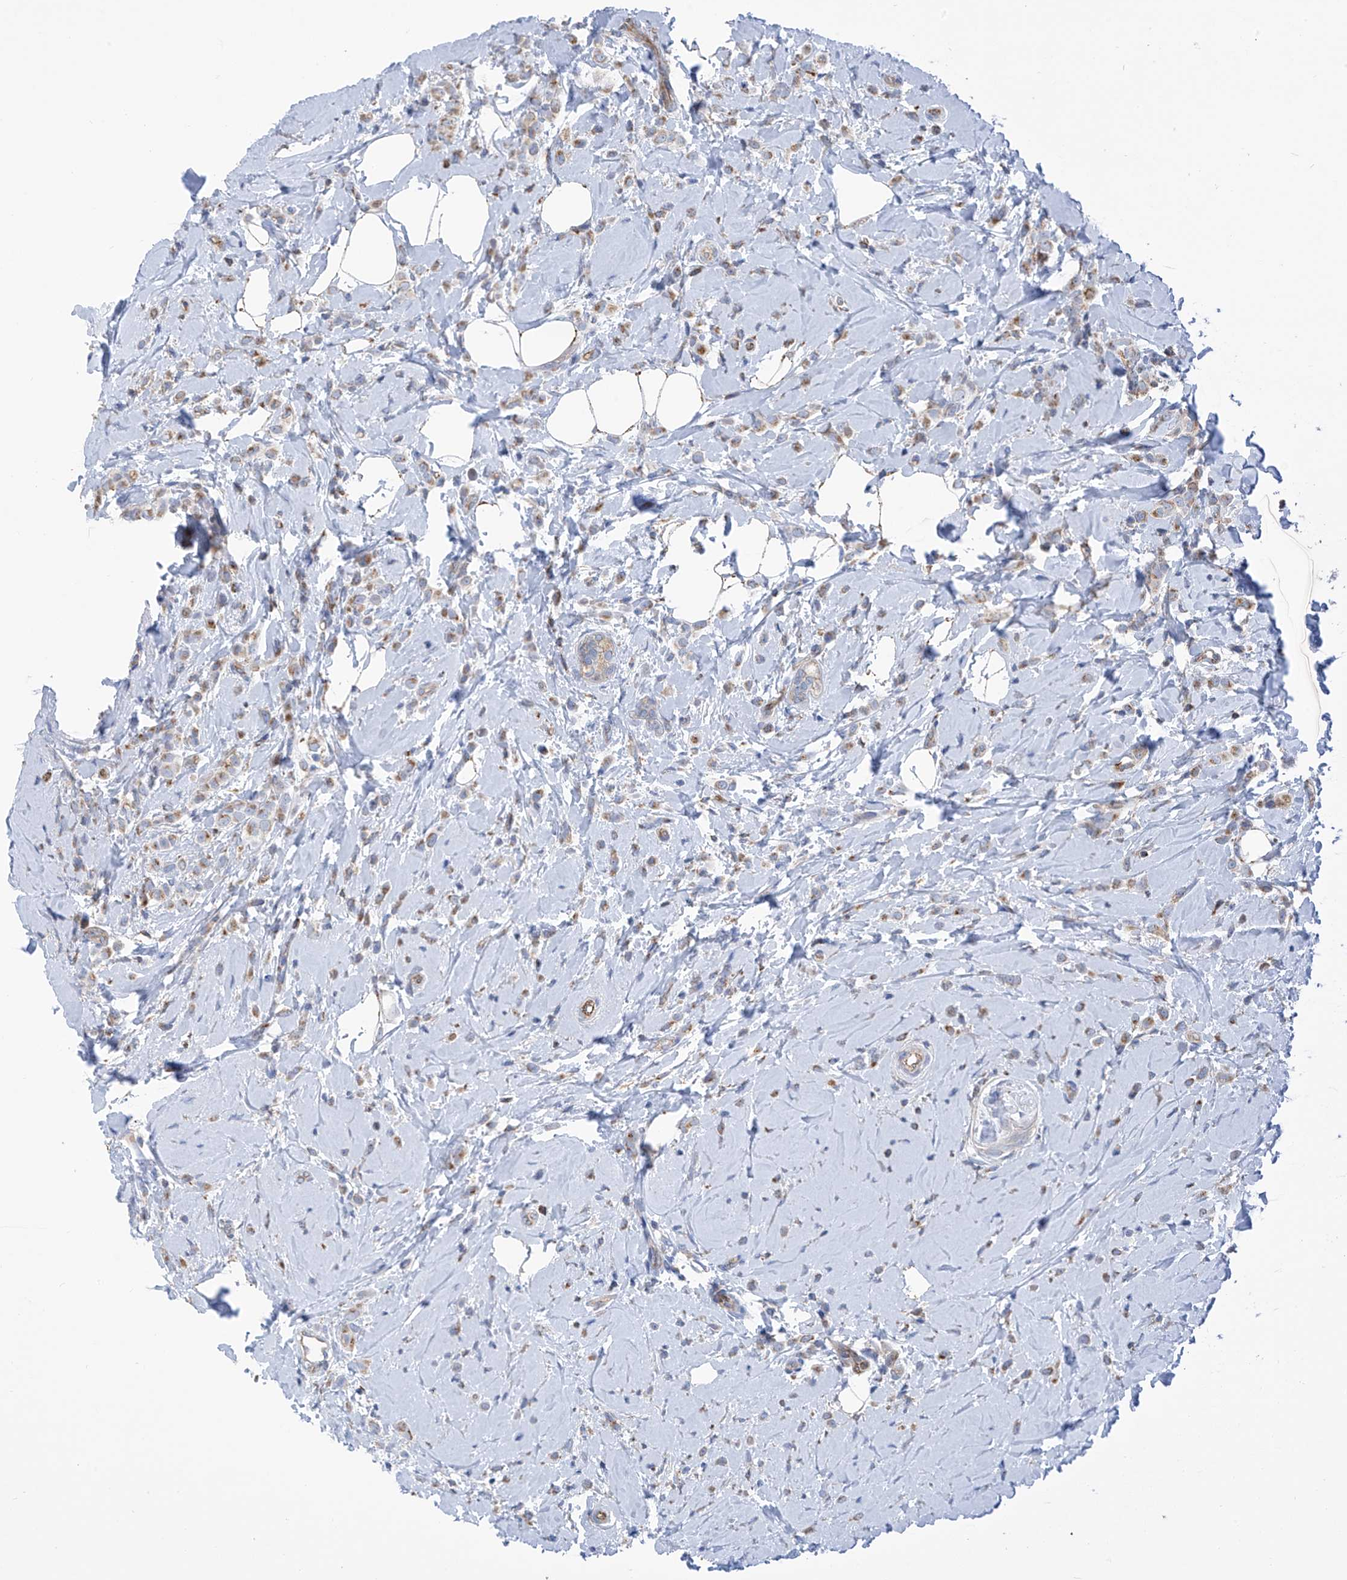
{"staining": {"intensity": "moderate", "quantity": "25%-75%", "location": "cytoplasmic/membranous"}, "tissue": "breast cancer", "cell_type": "Tumor cells", "image_type": "cancer", "snomed": [{"axis": "morphology", "description": "Lobular carcinoma"}, {"axis": "topography", "description": "Breast"}], "caption": "Immunohistochemical staining of breast lobular carcinoma demonstrates moderate cytoplasmic/membranous protein expression in about 25%-75% of tumor cells. Immunohistochemistry (ihc) stains the protein of interest in brown and the nuclei are stained blue.", "gene": "EIF5B", "patient": {"sex": "female", "age": 47}}